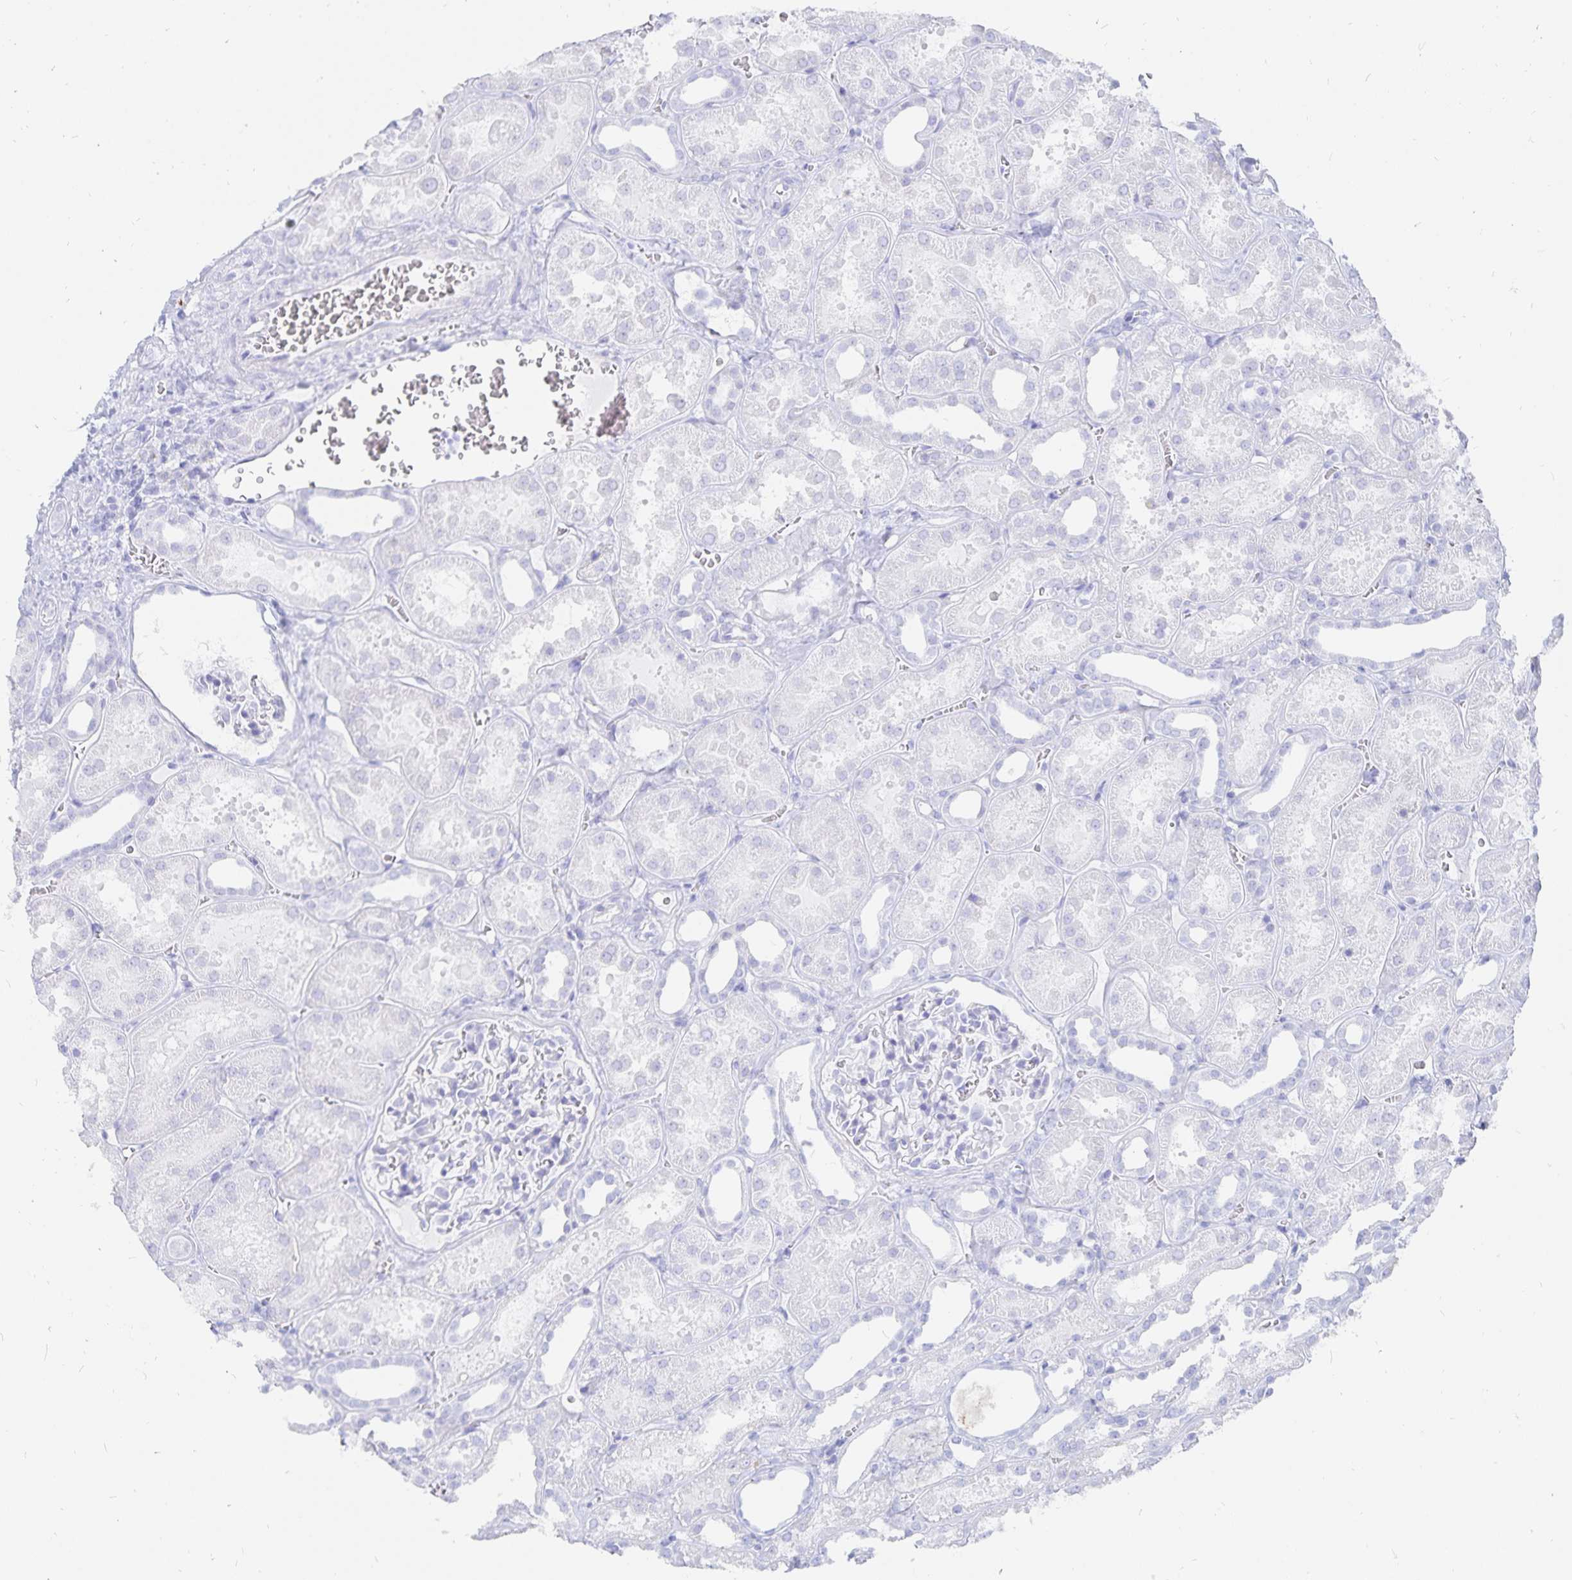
{"staining": {"intensity": "negative", "quantity": "none", "location": "none"}, "tissue": "kidney", "cell_type": "Cells in glomeruli", "image_type": "normal", "snomed": [{"axis": "morphology", "description": "Normal tissue, NOS"}, {"axis": "topography", "description": "Kidney"}], "caption": "This is an IHC image of normal human kidney. There is no positivity in cells in glomeruli.", "gene": "INSL5", "patient": {"sex": "female", "age": 41}}